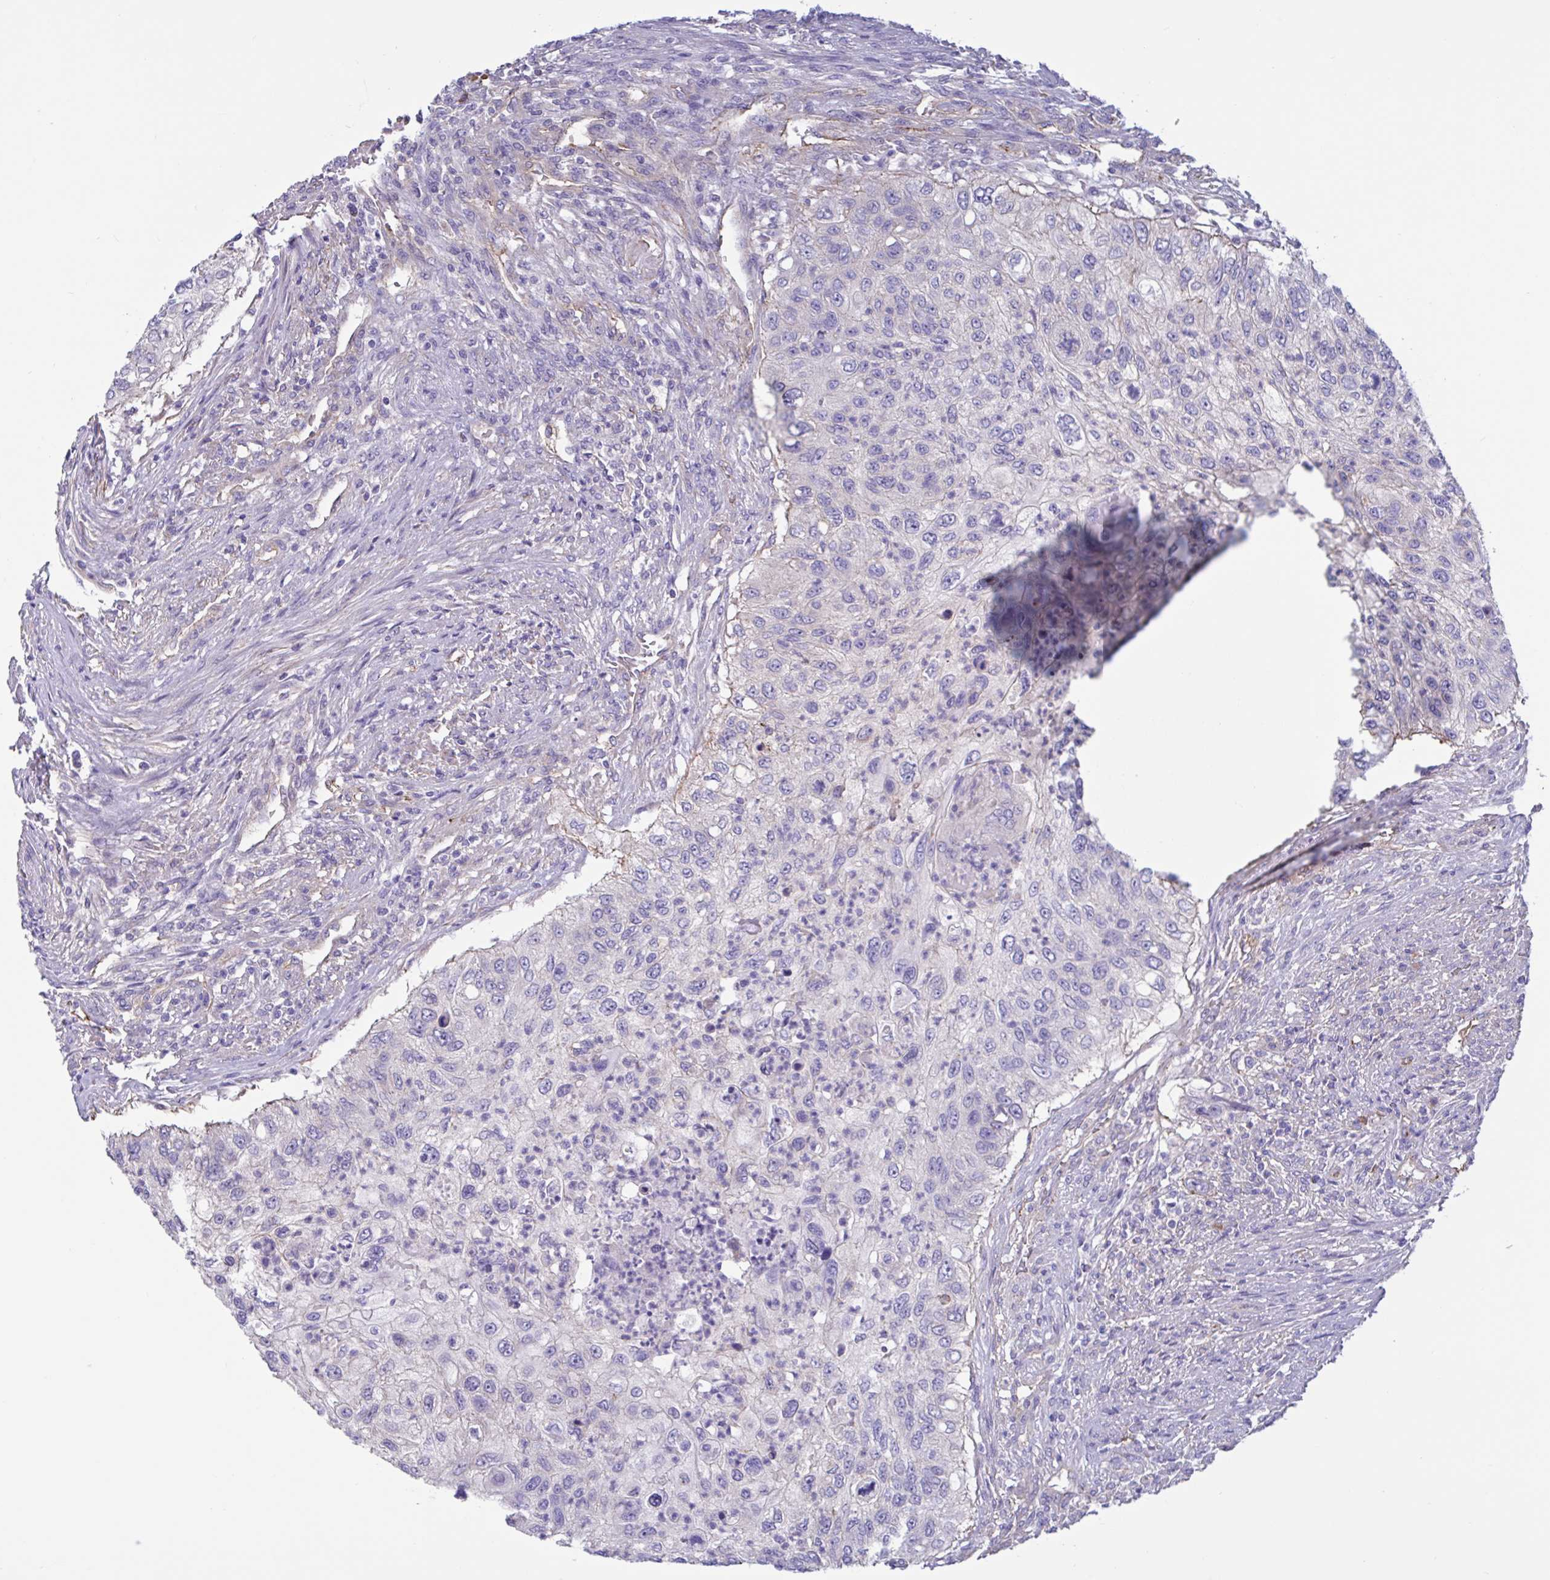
{"staining": {"intensity": "weak", "quantity": "<25%", "location": "cytoplasmic/membranous"}, "tissue": "urothelial cancer", "cell_type": "Tumor cells", "image_type": "cancer", "snomed": [{"axis": "morphology", "description": "Urothelial carcinoma, High grade"}, {"axis": "topography", "description": "Urinary bladder"}], "caption": "This is an immunohistochemistry histopathology image of human urothelial cancer. There is no staining in tumor cells.", "gene": "SLC66A1", "patient": {"sex": "female", "age": 60}}